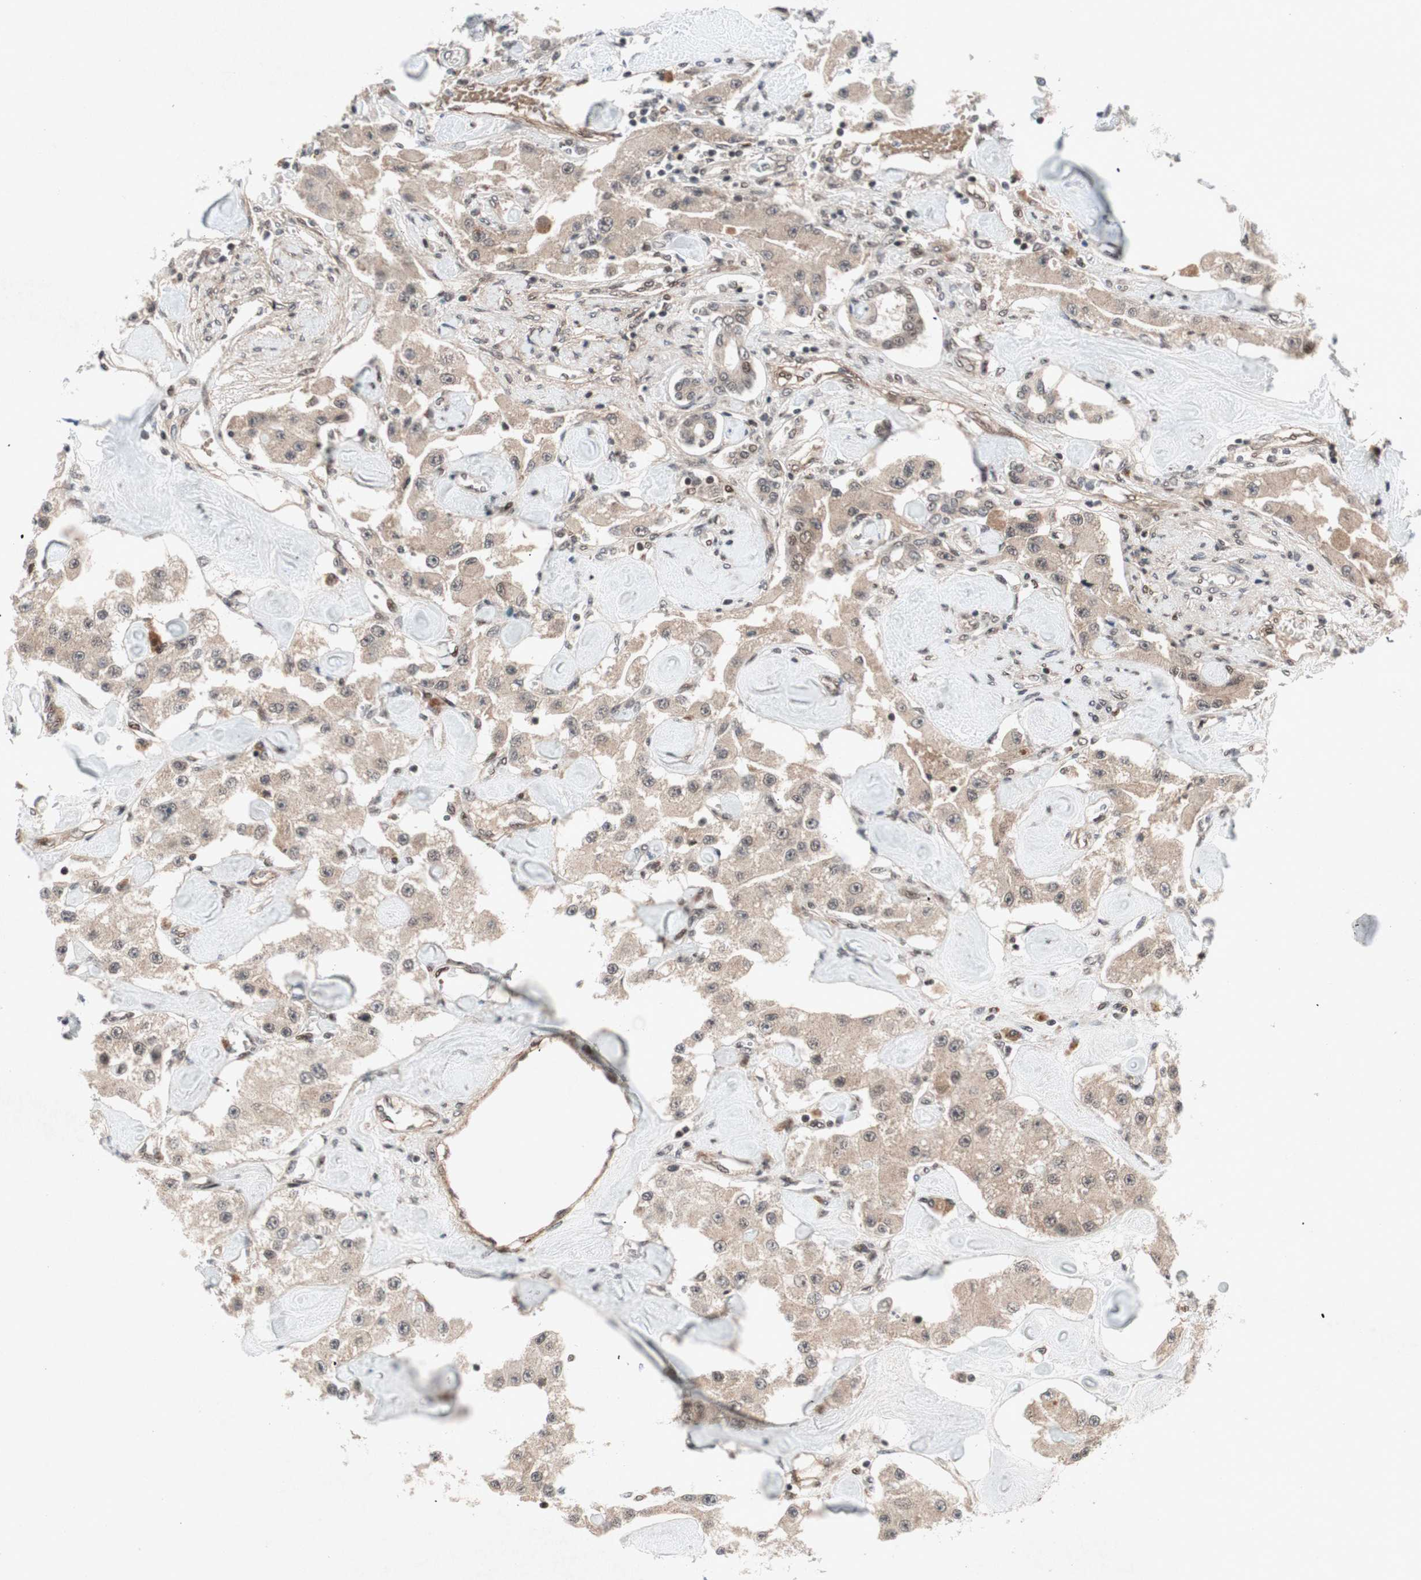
{"staining": {"intensity": "weak", "quantity": ">75%", "location": "cytoplasmic/membranous"}, "tissue": "carcinoid", "cell_type": "Tumor cells", "image_type": "cancer", "snomed": [{"axis": "morphology", "description": "Carcinoid, malignant, NOS"}, {"axis": "topography", "description": "Pancreas"}], "caption": "A brown stain highlights weak cytoplasmic/membranous positivity of a protein in human carcinoid tumor cells. The protein of interest is shown in brown color, while the nuclei are stained blue.", "gene": "TCF12", "patient": {"sex": "male", "age": 41}}